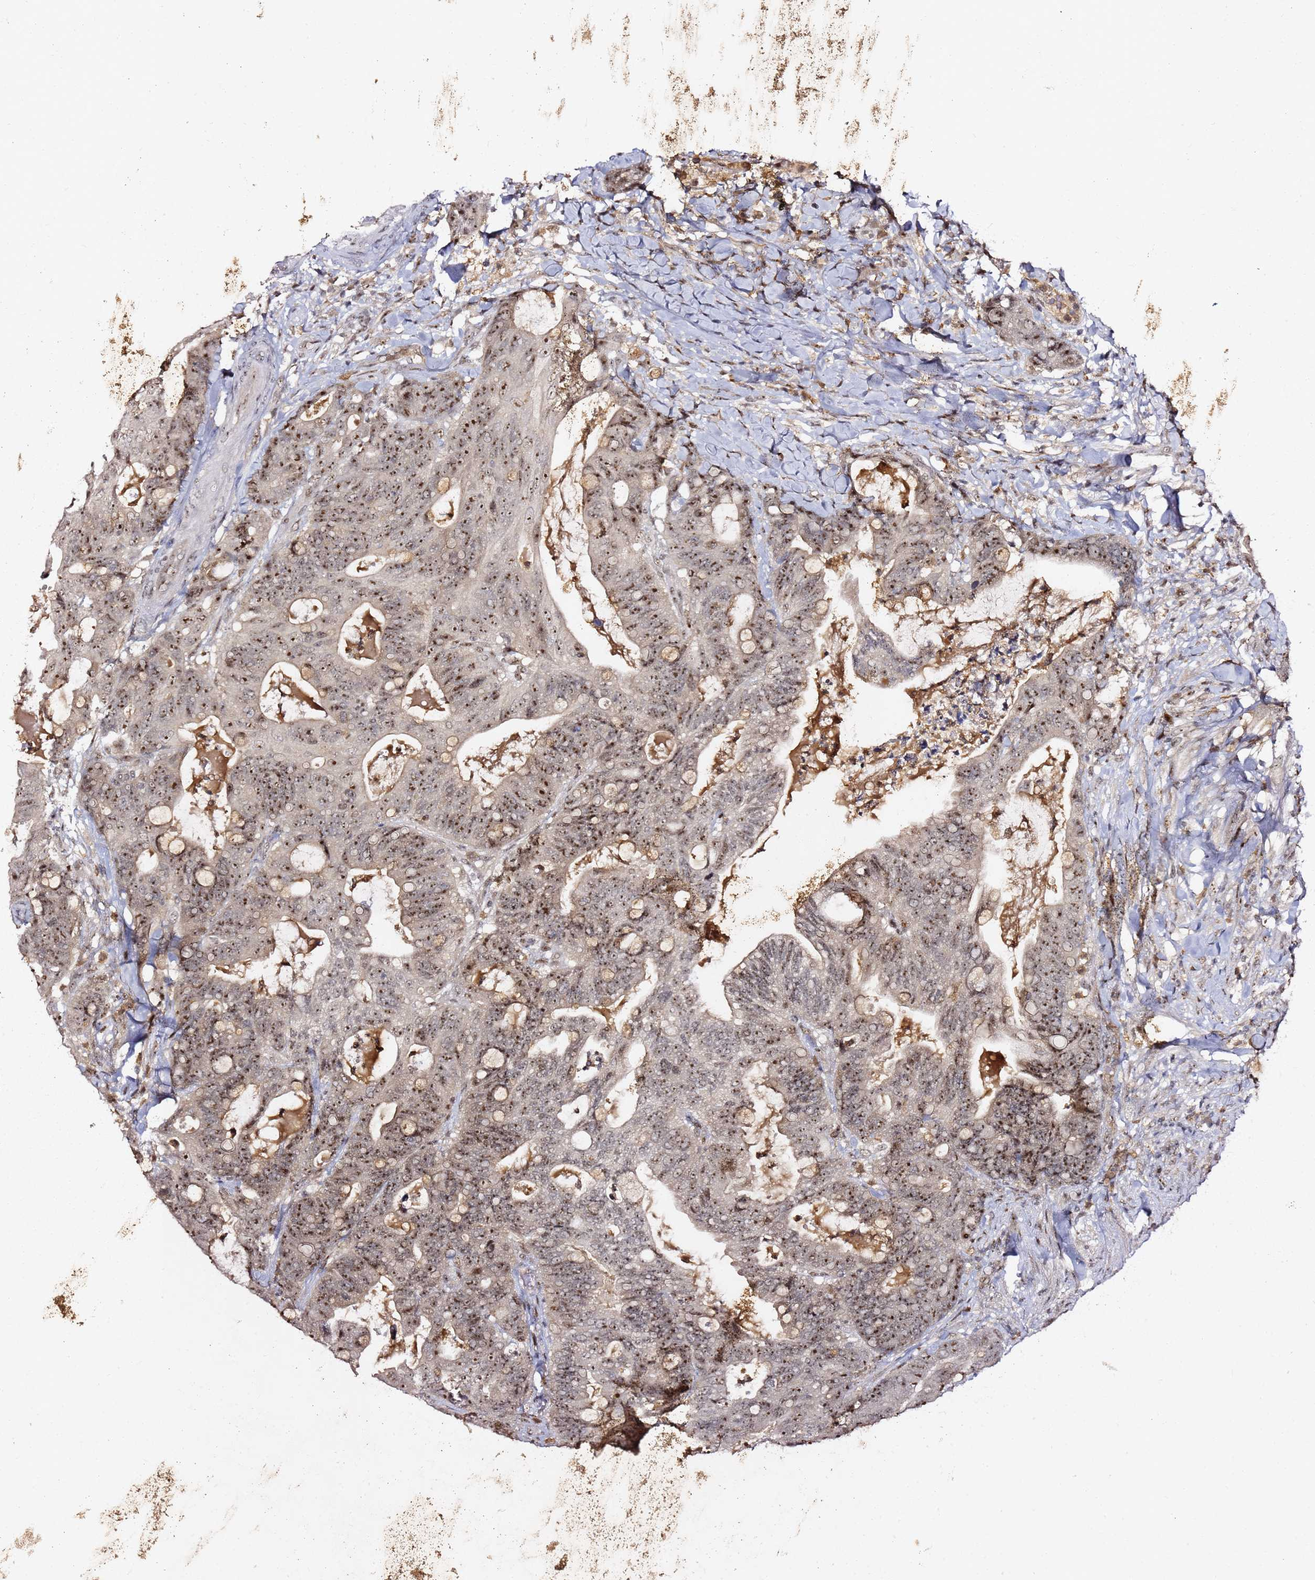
{"staining": {"intensity": "moderate", "quantity": ">75%", "location": "nuclear"}, "tissue": "colorectal cancer", "cell_type": "Tumor cells", "image_type": "cancer", "snomed": [{"axis": "morphology", "description": "Adenocarcinoma, NOS"}, {"axis": "topography", "description": "Colon"}], "caption": "Colorectal adenocarcinoma was stained to show a protein in brown. There is medium levels of moderate nuclear positivity in about >75% of tumor cells. The staining was performed using DAB to visualize the protein expression in brown, while the nuclei were stained in blue with hematoxylin (Magnification: 20x).", "gene": "FCF1", "patient": {"sex": "female", "age": 82}}